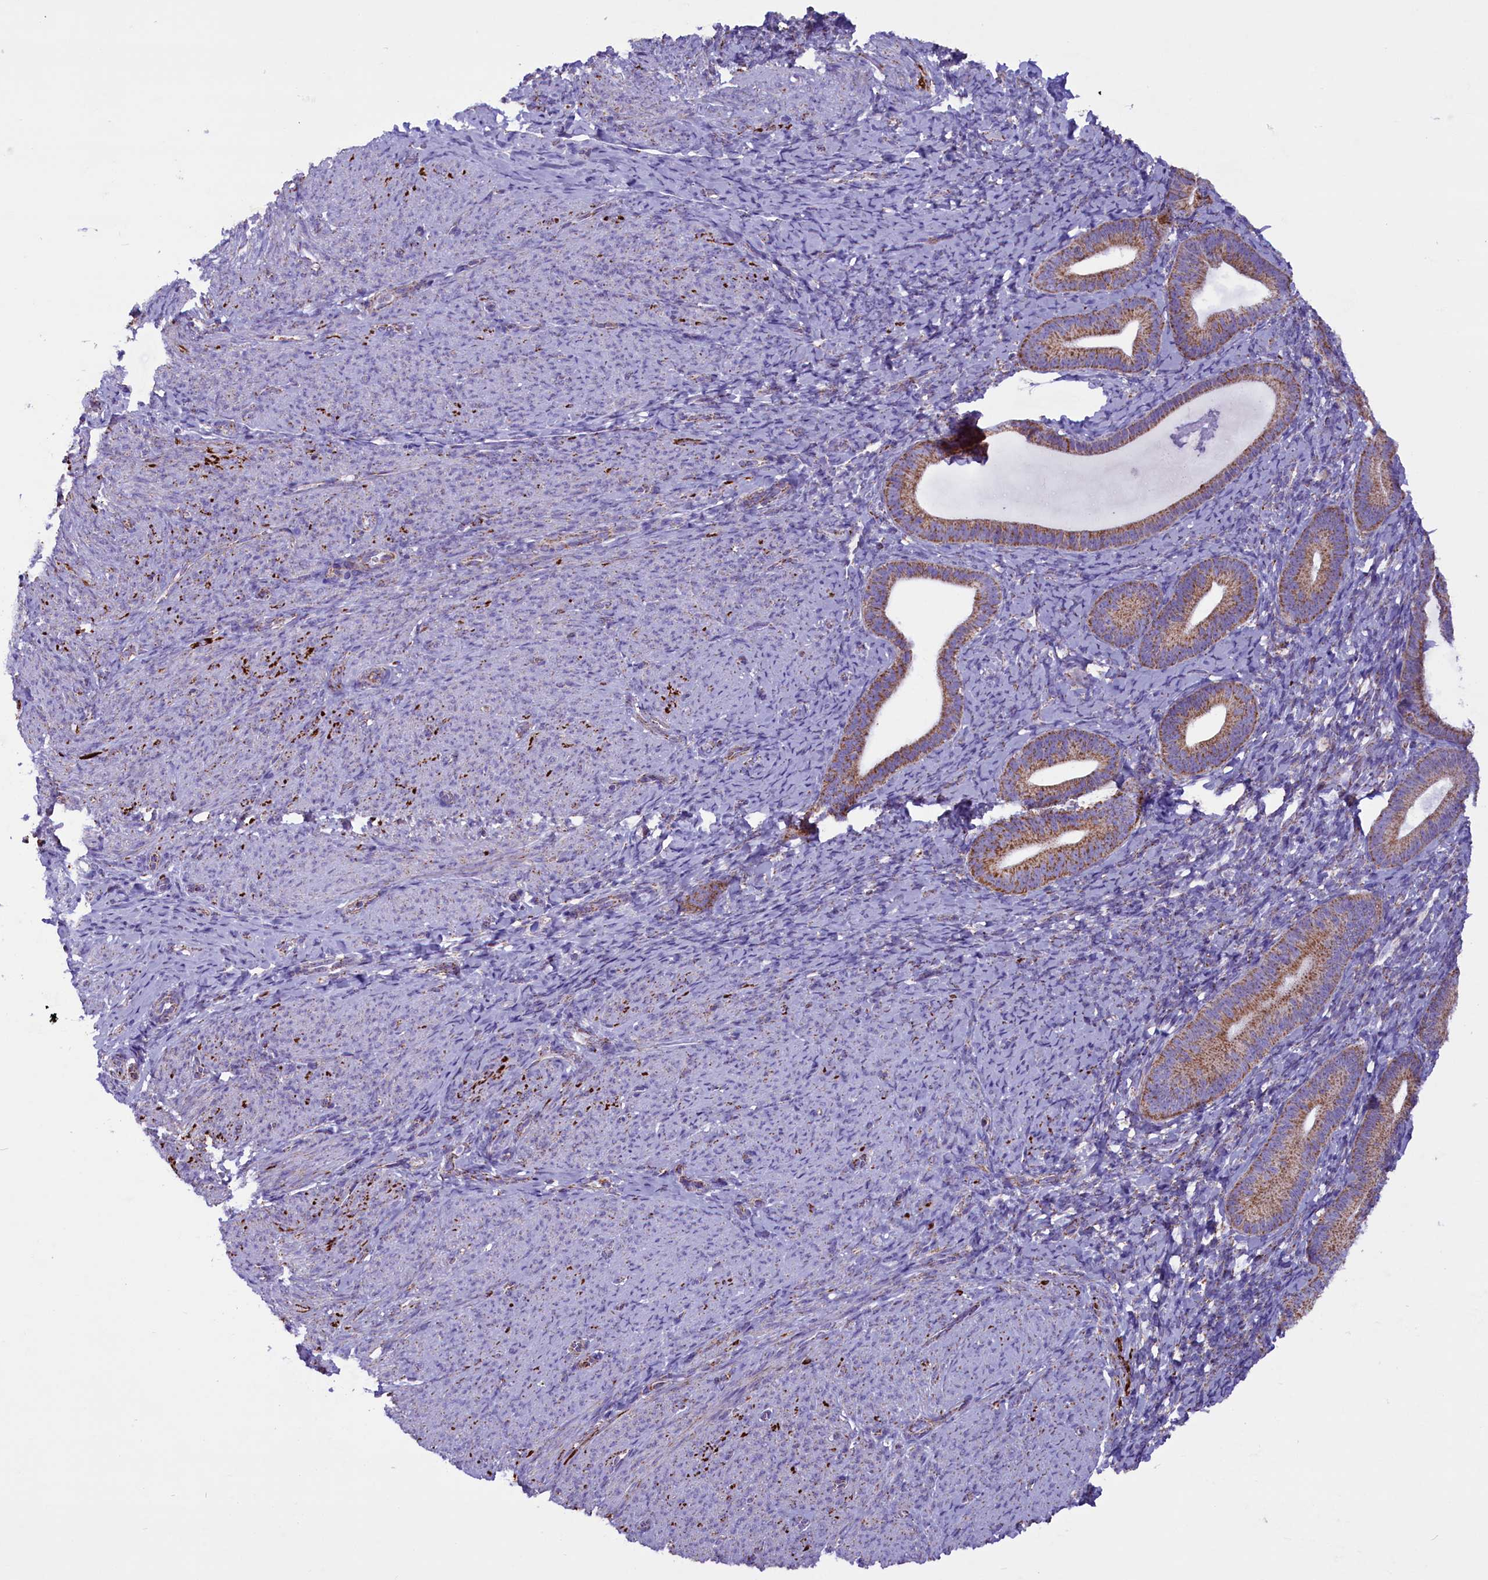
{"staining": {"intensity": "moderate", "quantity": "<25%", "location": "cytoplasmic/membranous"}, "tissue": "endometrium", "cell_type": "Cells in endometrial stroma", "image_type": "normal", "snomed": [{"axis": "morphology", "description": "Normal tissue, NOS"}, {"axis": "topography", "description": "Endometrium"}], "caption": "The micrograph displays staining of benign endometrium, revealing moderate cytoplasmic/membranous protein positivity (brown color) within cells in endometrial stroma.", "gene": "ICA1L", "patient": {"sex": "female", "age": 65}}